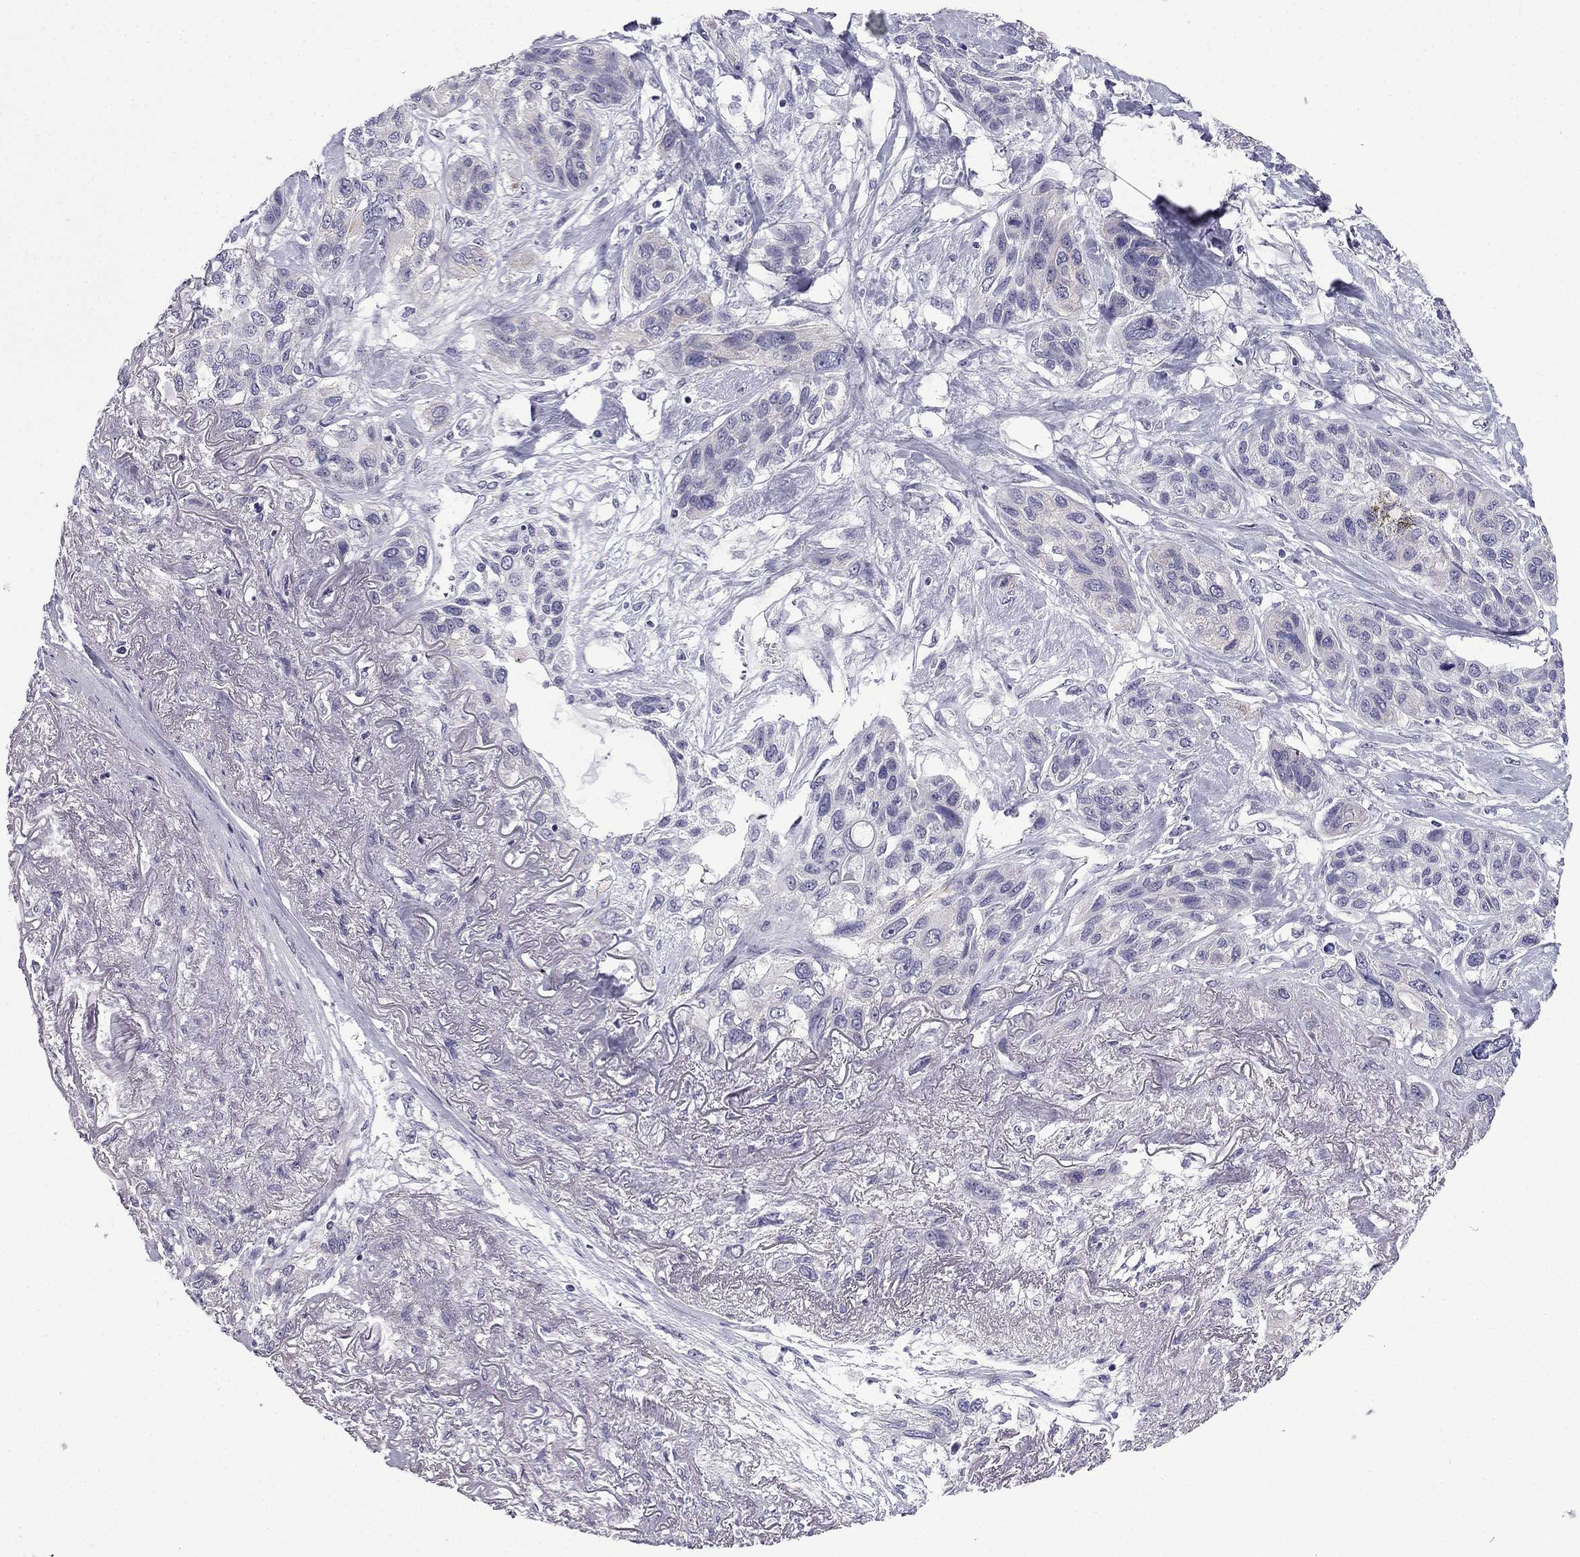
{"staining": {"intensity": "negative", "quantity": "none", "location": "none"}, "tissue": "lung cancer", "cell_type": "Tumor cells", "image_type": "cancer", "snomed": [{"axis": "morphology", "description": "Squamous cell carcinoma, NOS"}, {"axis": "topography", "description": "Lung"}], "caption": "Tumor cells show no significant protein staining in lung squamous cell carcinoma.", "gene": "POM121L12", "patient": {"sex": "female", "age": 70}}